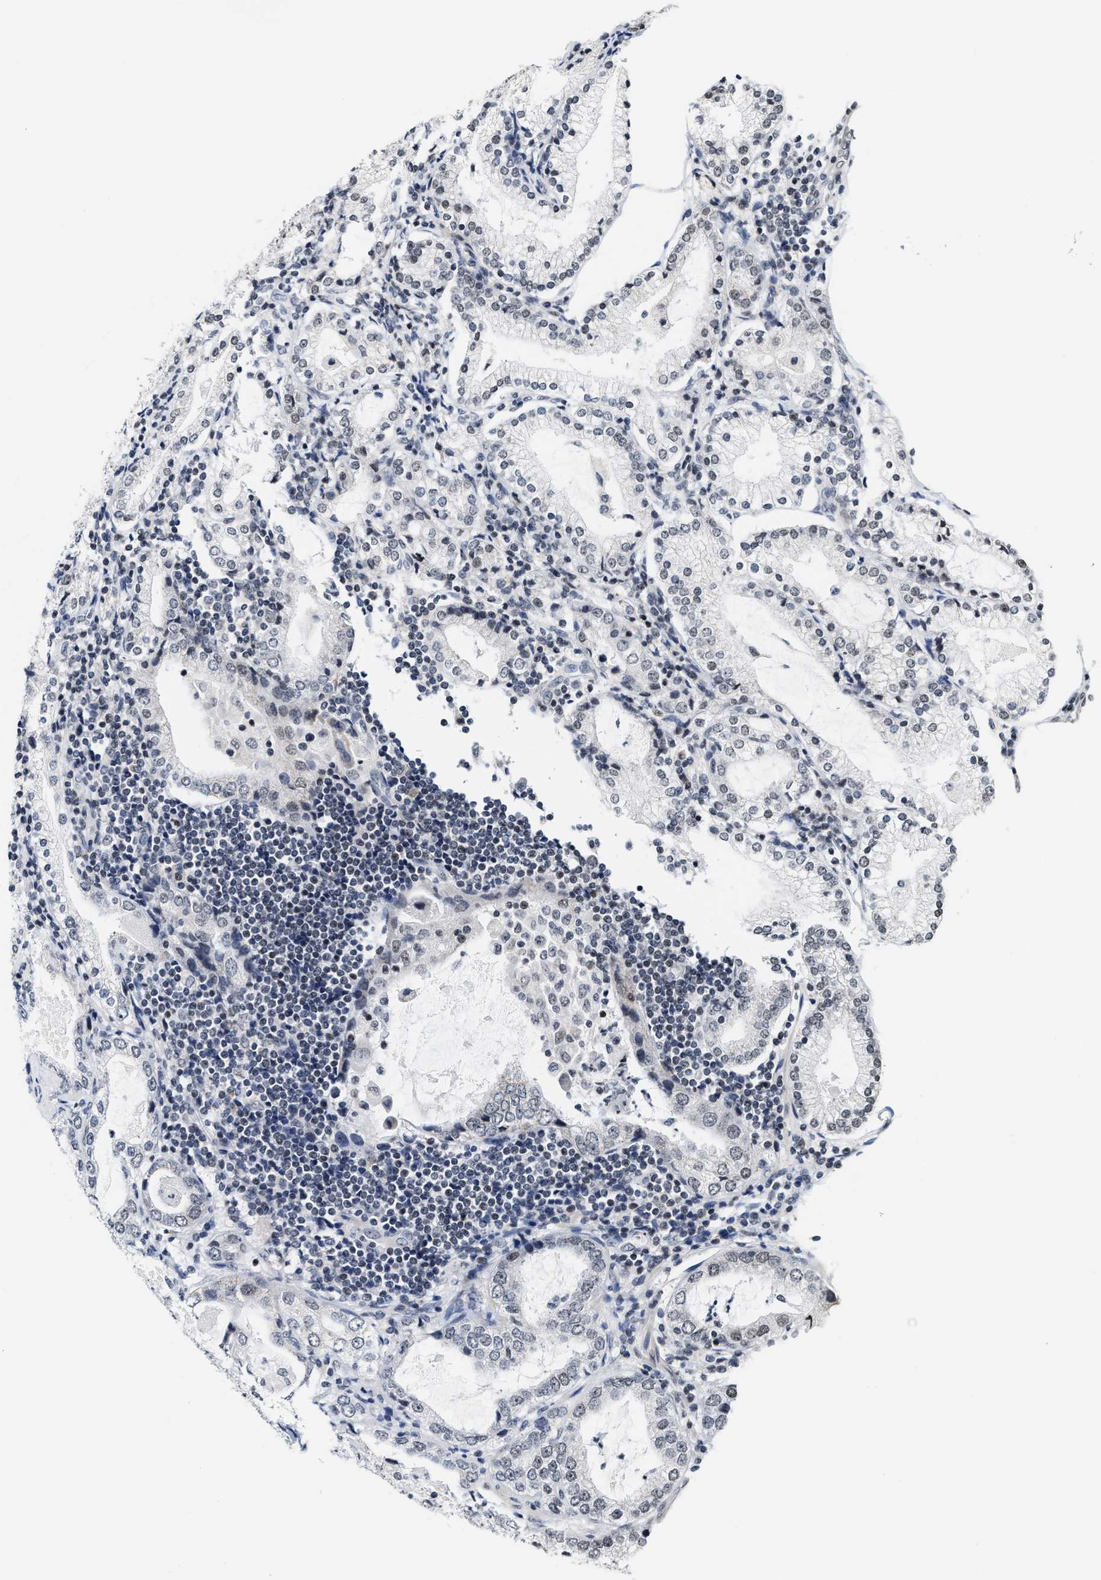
{"staining": {"intensity": "negative", "quantity": "none", "location": "none"}, "tissue": "prostate cancer", "cell_type": "Tumor cells", "image_type": "cancer", "snomed": [{"axis": "morphology", "description": "Adenocarcinoma, High grade"}, {"axis": "topography", "description": "Prostate"}], "caption": "An image of human prostate cancer (high-grade adenocarcinoma) is negative for staining in tumor cells.", "gene": "ANKRD6", "patient": {"sex": "male", "age": 63}}